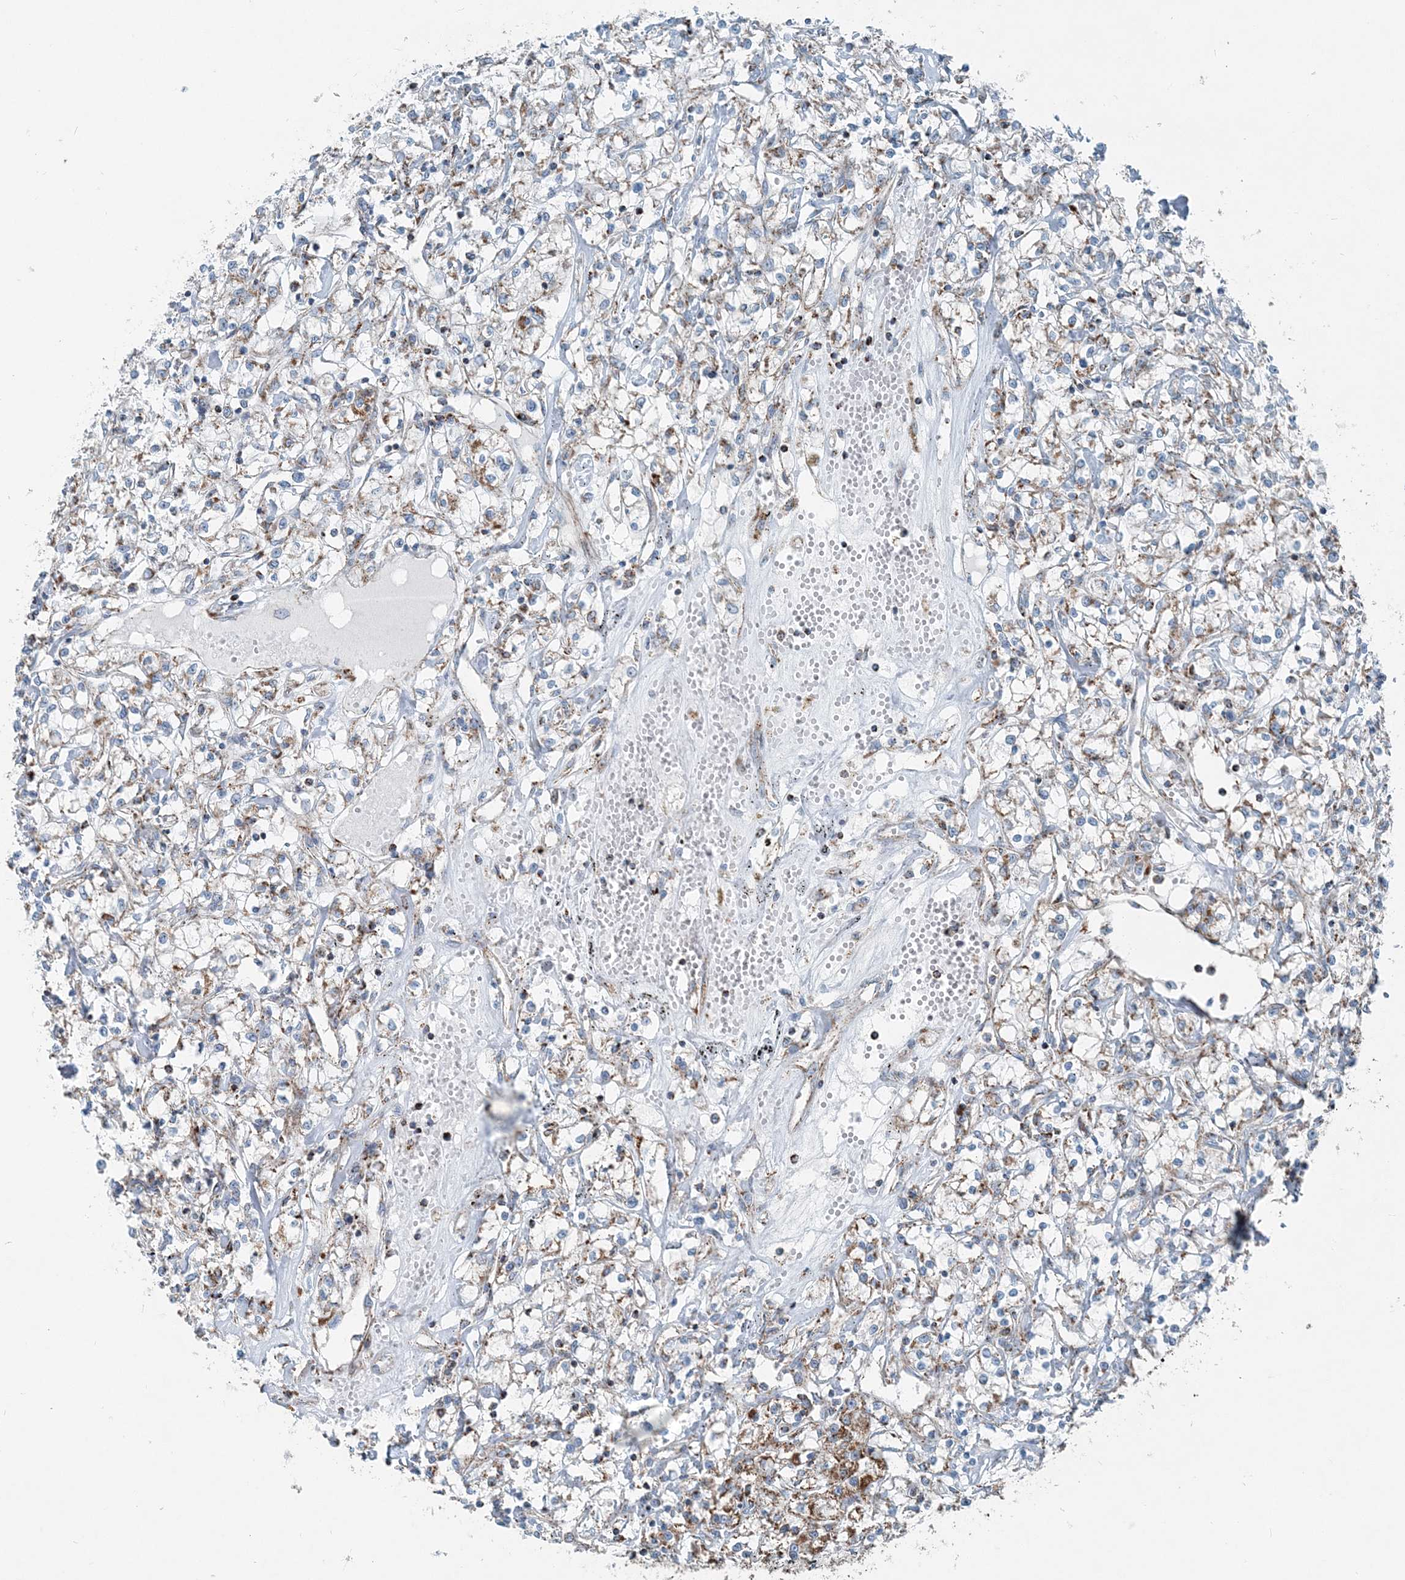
{"staining": {"intensity": "moderate", "quantity": ">75%", "location": "cytoplasmic/membranous"}, "tissue": "renal cancer", "cell_type": "Tumor cells", "image_type": "cancer", "snomed": [{"axis": "morphology", "description": "Adenocarcinoma, NOS"}, {"axis": "topography", "description": "Kidney"}], "caption": "The histopathology image displays immunohistochemical staining of renal cancer. There is moderate cytoplasmic/membranous positivity is appreciated in approximately >75% of tumor cells.", "gene": "INTU", "patient": {"sex": "female", "age": 59}}